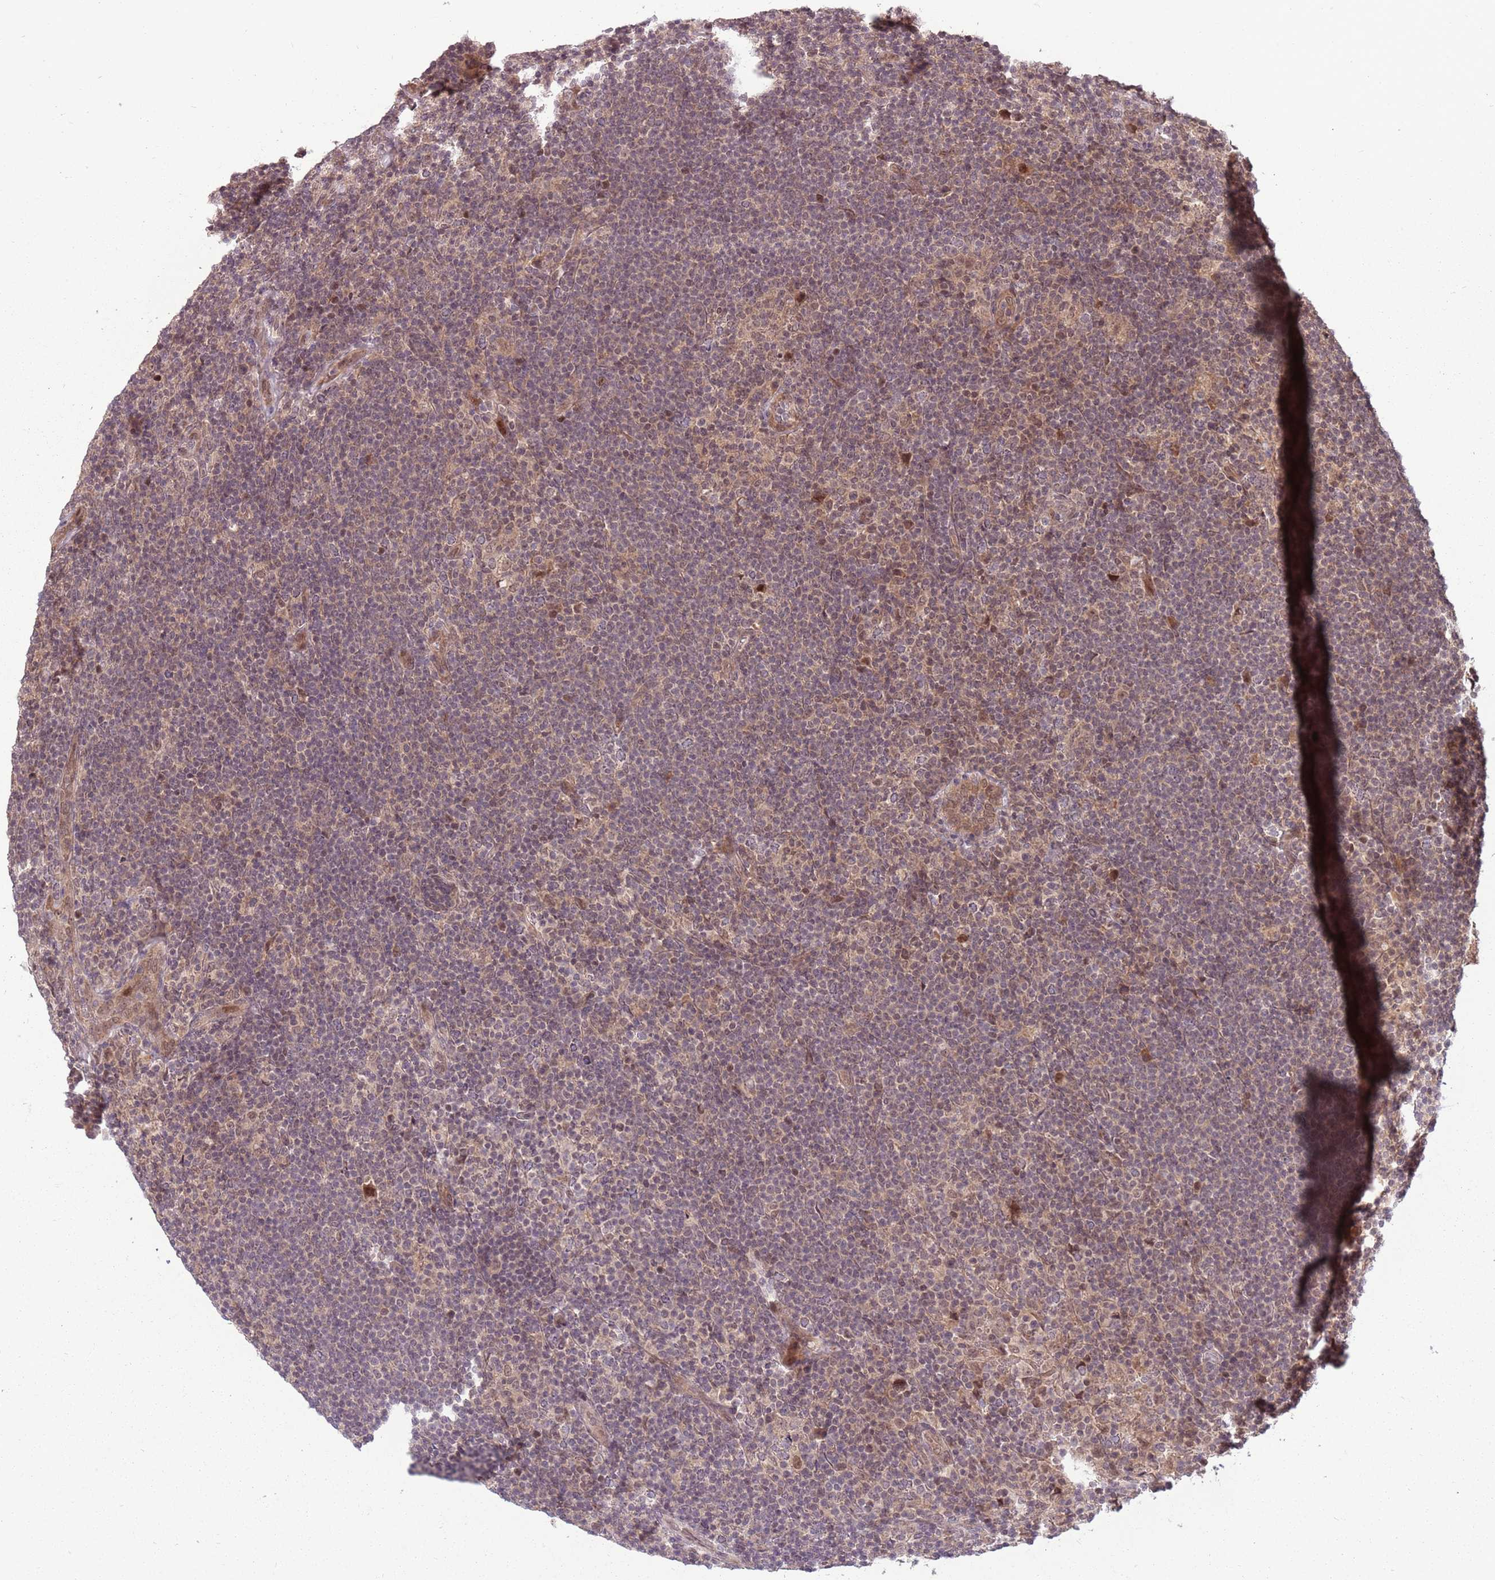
{"staining": {"intensity": "negative", "quantity": "none", "location": "none"}, "tissue": "lymphoma", "cell_type": "Tumor cells", "image_type": "cancer", "snomed": [{"axis": "morphology", "description": "Hodgkin's disease, NOS"}, {"axis": "topography", "description": "Lymph node"}], "caption": "Immunohistochemistry photomicrograph of human Hodgkin's disease stained for a protein (brown), which demonstrates no expression in tumor cells. (IHC, brightfield microscopy, high magnification).", "gene": "ADAMTS3", "patient": {"sex": "female", "age": 57}}